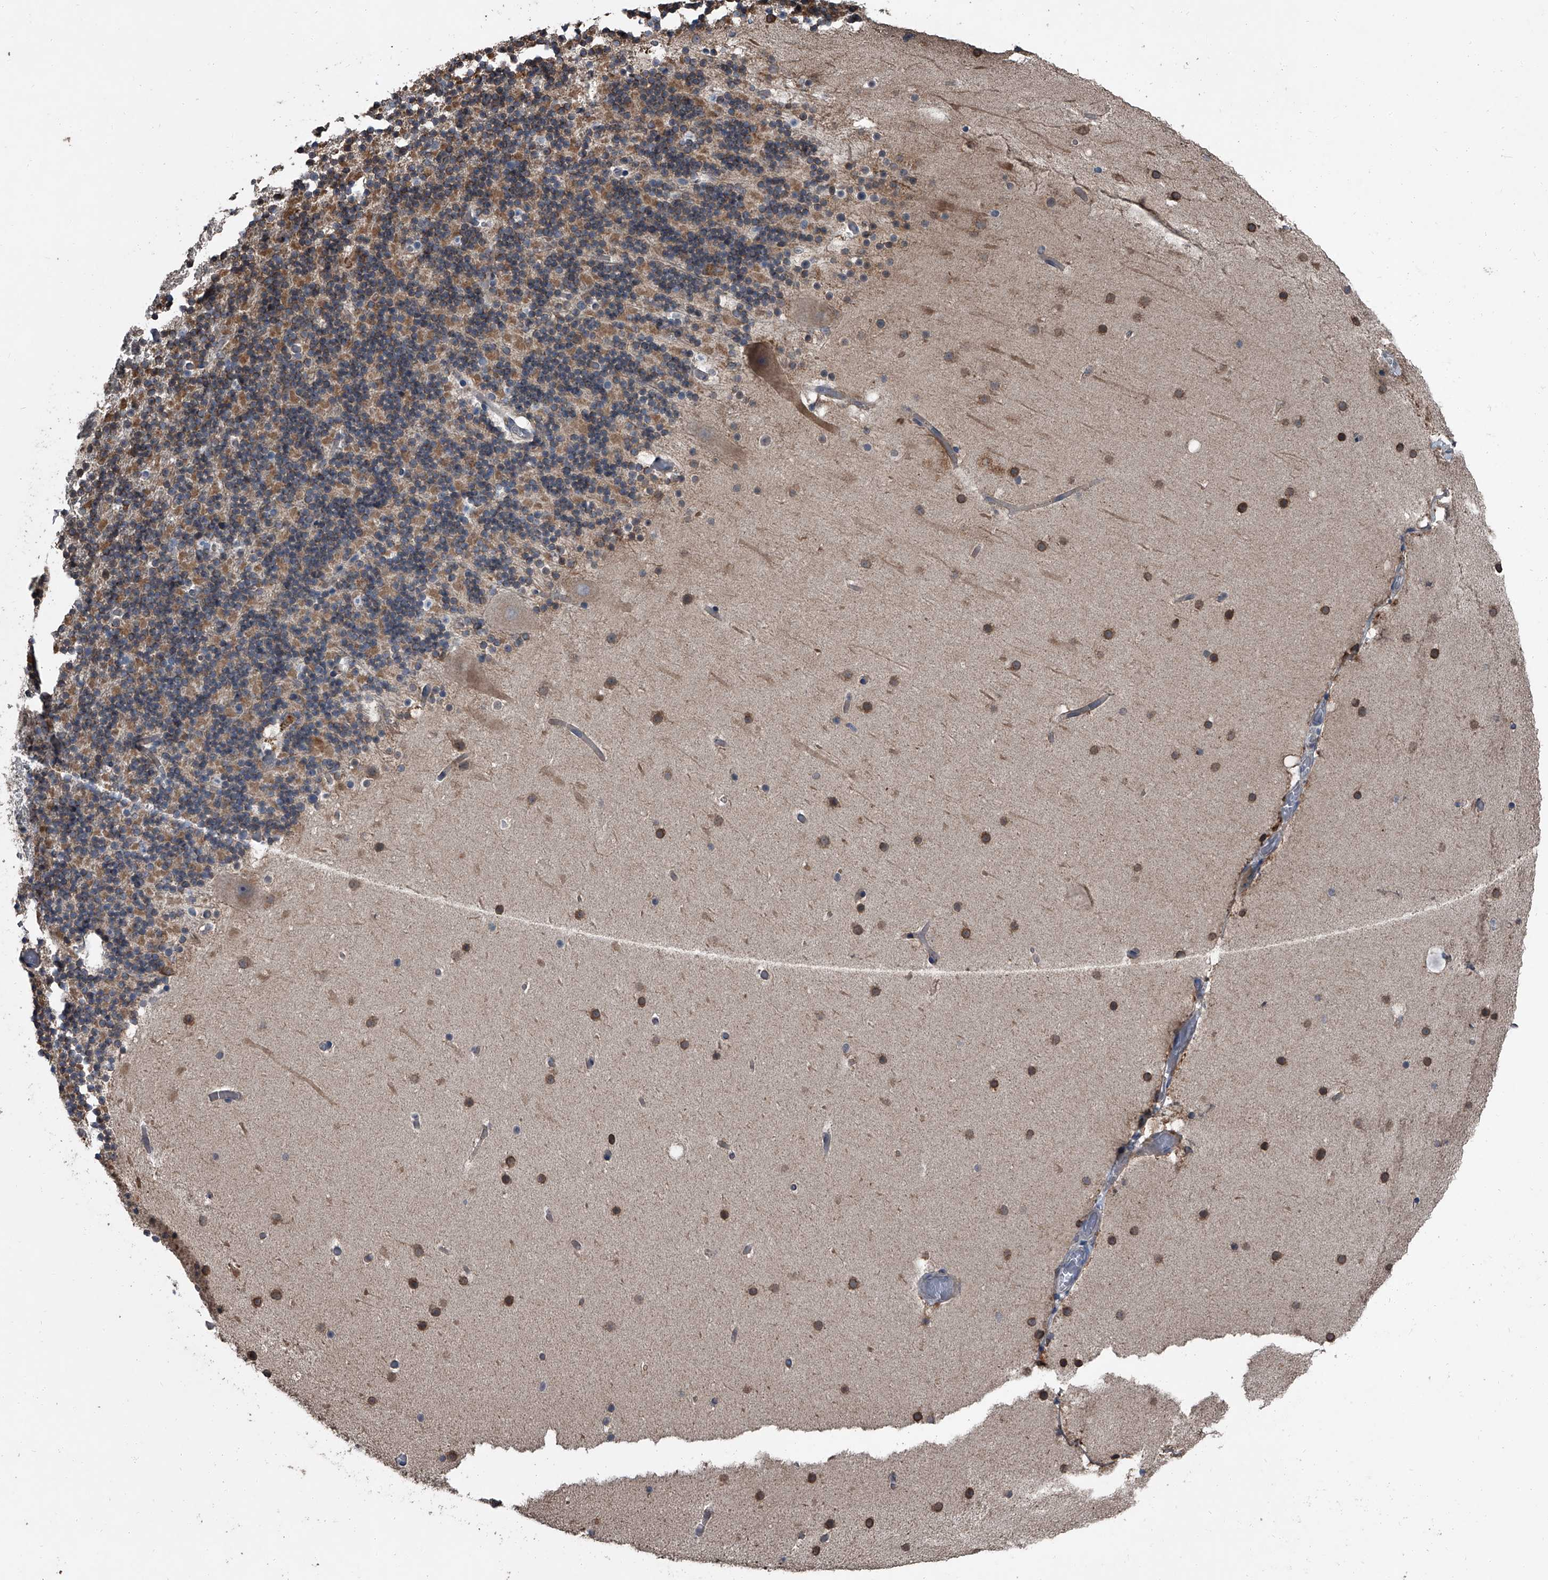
{"staining": {"intensity": "moderate", "quantity": ">75%", "location": "cytoplasmic/membranous"}, "tissue": "cerebellum", "cell_type": "Cells in granular layer", "image_type": "normal", "snomed": [{"axis": "morphology", "description": "Normal tissue, NOS"}, {"axis": "topography", "description": "Cerebellum"}], "caption": "Human cerebellum stained with a brown dye reveals moderate cytoplasmic/membranous positive staining in approximately >75% of cells in granular layer.", "gene": "OARD1", "patient": {"sex": "male", "age": 57}}